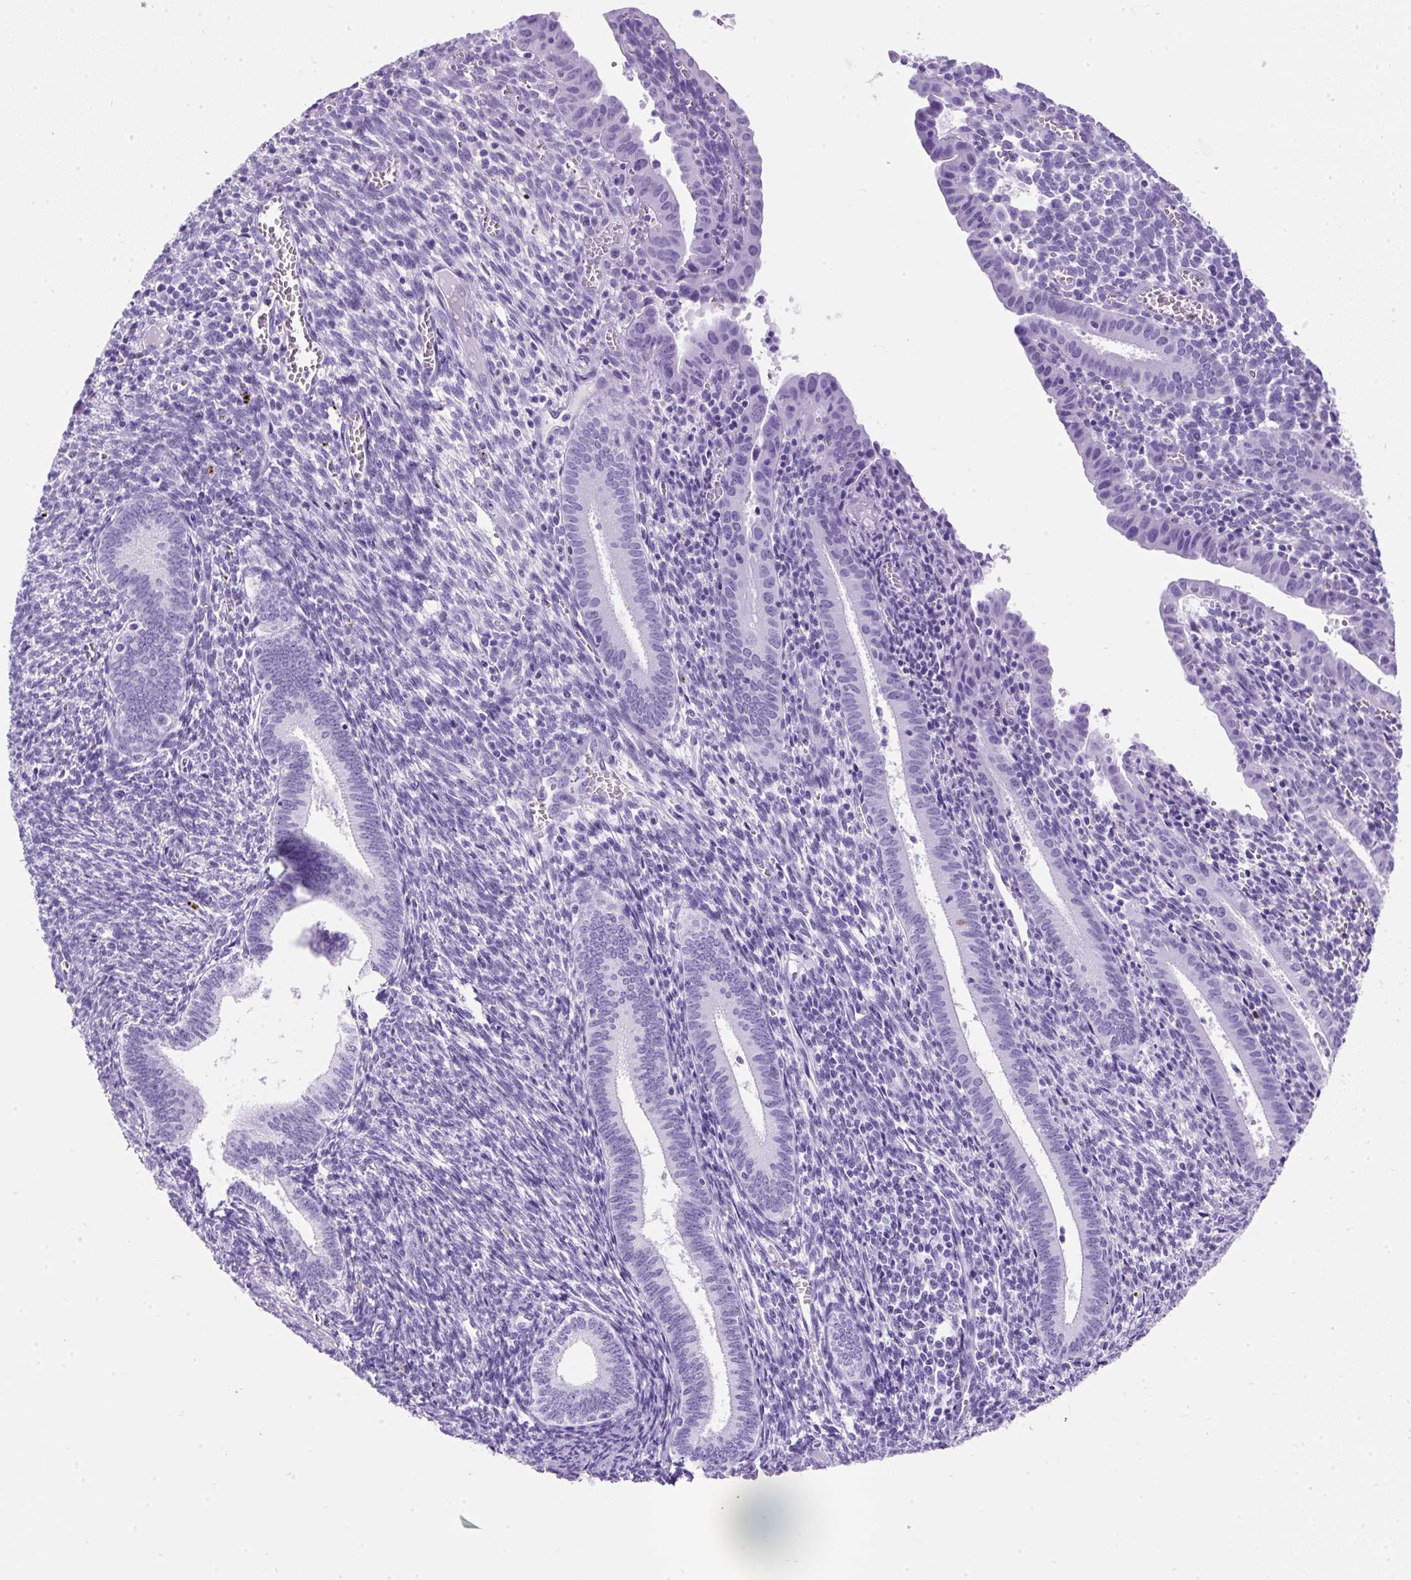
{"staining": {"intensity": "negative", "quantity": "none", "location": "none"}, "tissue": "endometrium", "cell_type": "Cells in endometrial stroma", "image_type": "normal", "snomed": [{"axis": "morphology", "description": "Normal tissue, NOS"}, {"axis": "topography", "description": "Endometrium"}], "caption": "Human endometrium stained for a protein using immunohistochemistry (IHC) reveals no expression in cells in endometrial stroma.", "gene": "PVALB", "patient": {"sex": "female", "age": 41}}